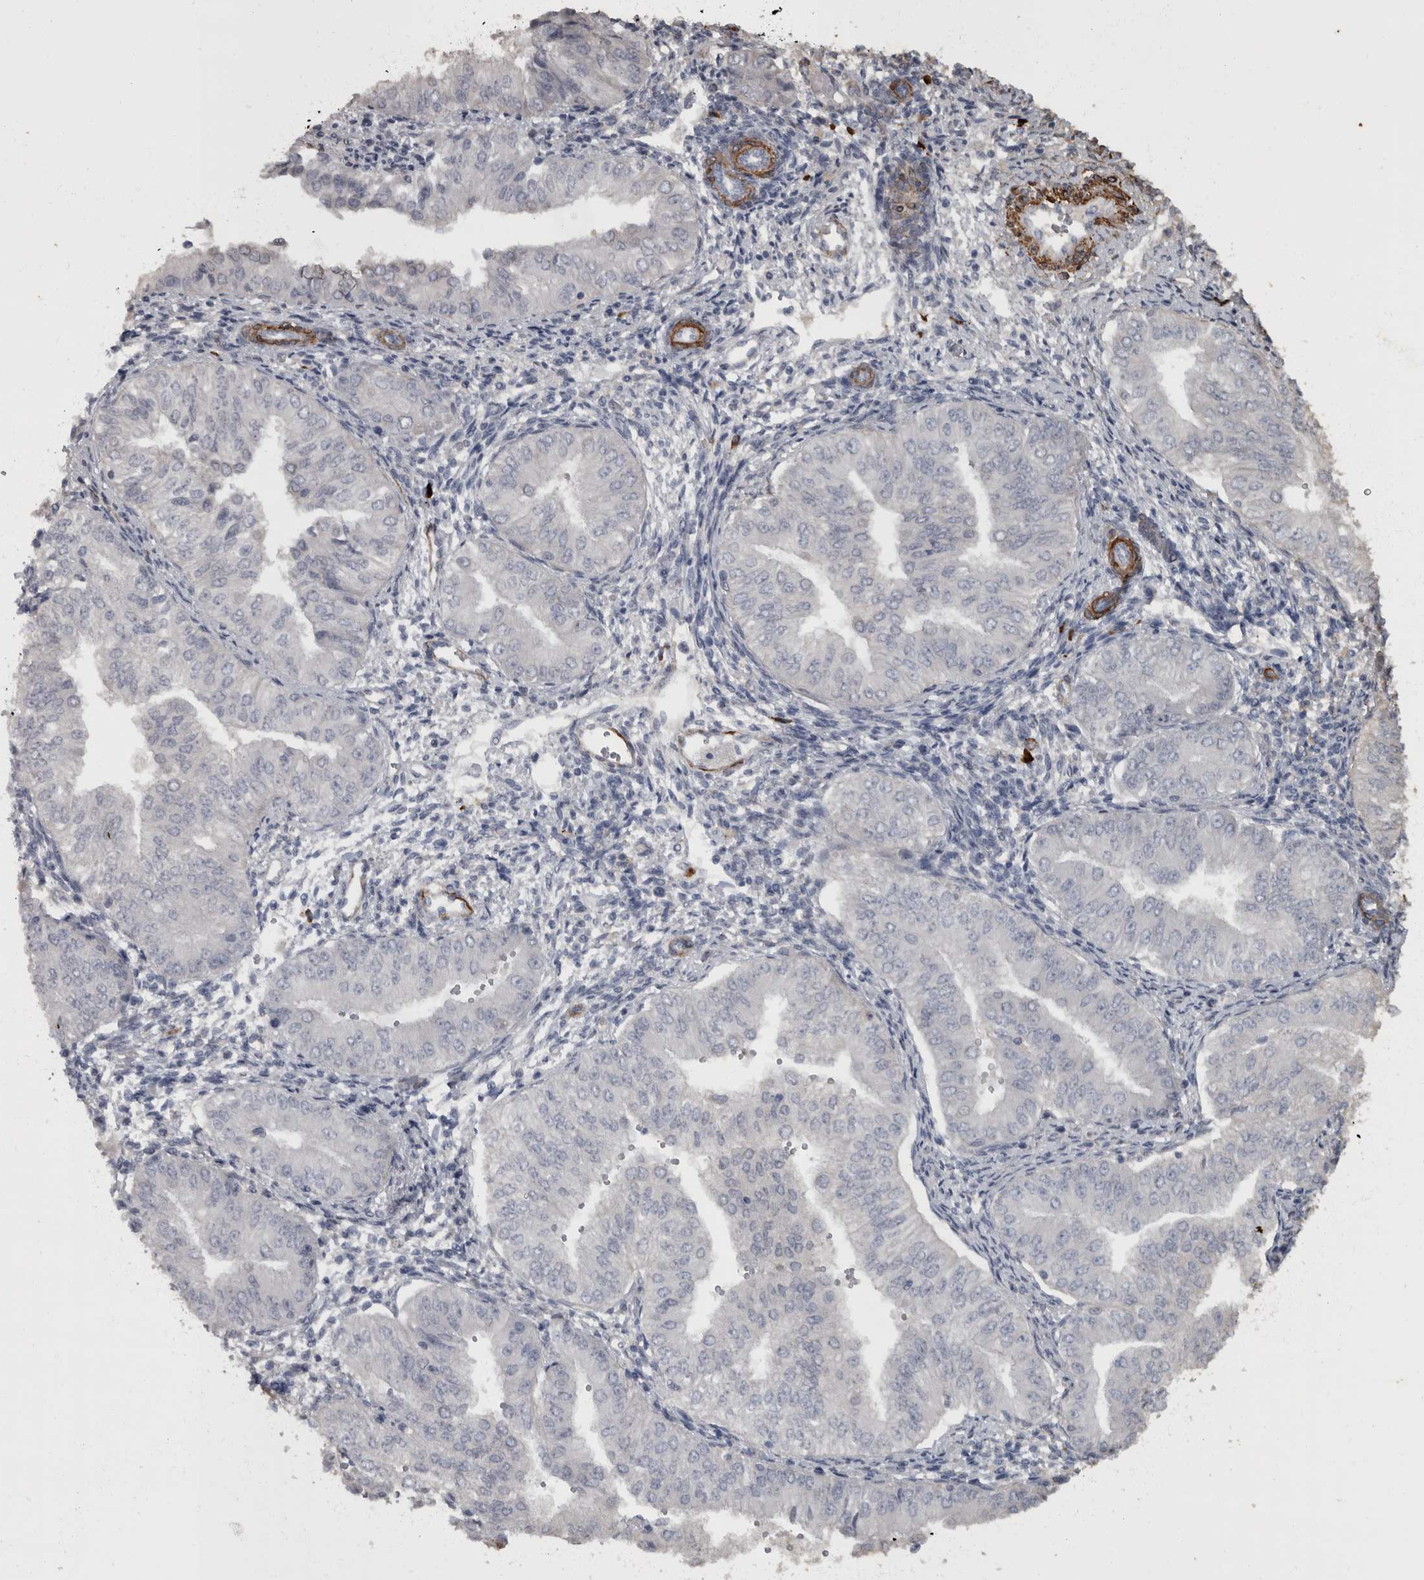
{"staining": {"intensity": "negative", "quantity": "none", "location": "none"}, "tissue": "endometrial cancer", "cell_type": "Tumor cells", "image_type": "cancer", "snomed": [{"axis": "morphology", "description": "Normal tissue, NOS"}, {"axis": "morphology", "description": "Adenocarcinoma, NOS"}, {"axis": "topography", "description": "Endometrium"}], "caption": "Endometrial cancer (adenocarcinoma) was stained to show a protein in brown. There is no significant expression in tumor cells.", "gene": "MASTL", "patient": {"sex": "female", "age": 53}}